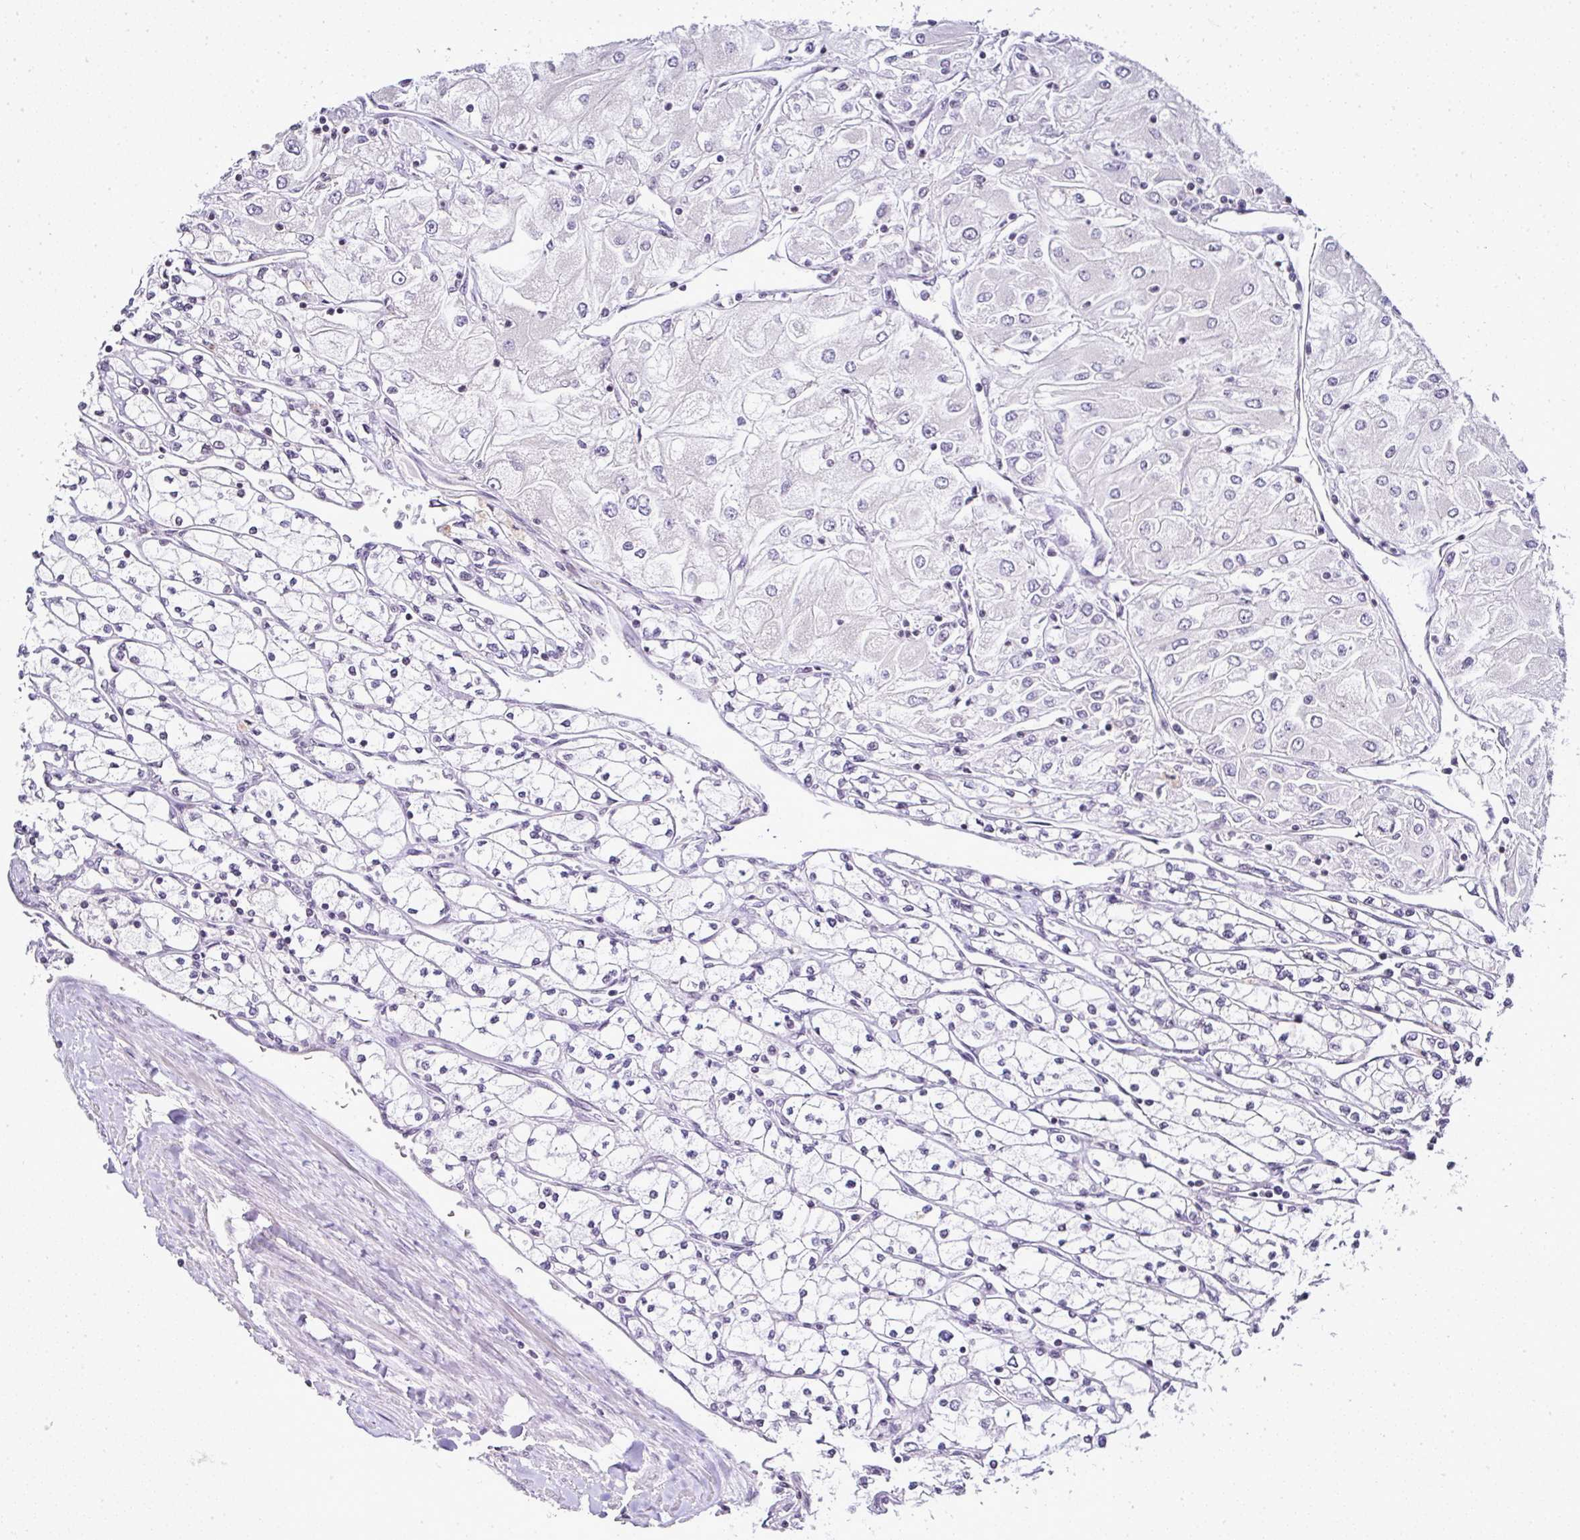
{"staining": {"intensity": "negative", "quantity": "none", "location": "none"}, "tissue": "renal cancer", "cell_type": "Tumor cells", "image_type": "cancer", "snomed": [{"axis": "morphology", "description": "Adenocarcinoma, NOS"}, {"axis": "topography", "description": "Kidney"}], "caption": "Renal cancer was stained to show a protein in brown. There is no significant staining in tumor cells. The staining was performed using DAB (3,3'-diaminobenzidine) to visualize the protein expression in brown, while the nuclei were stained in blue with hematoxylin (Magnification: 20x).", "gene": "SERPINB3", "patient": {"sex": "male", "age": 80}}